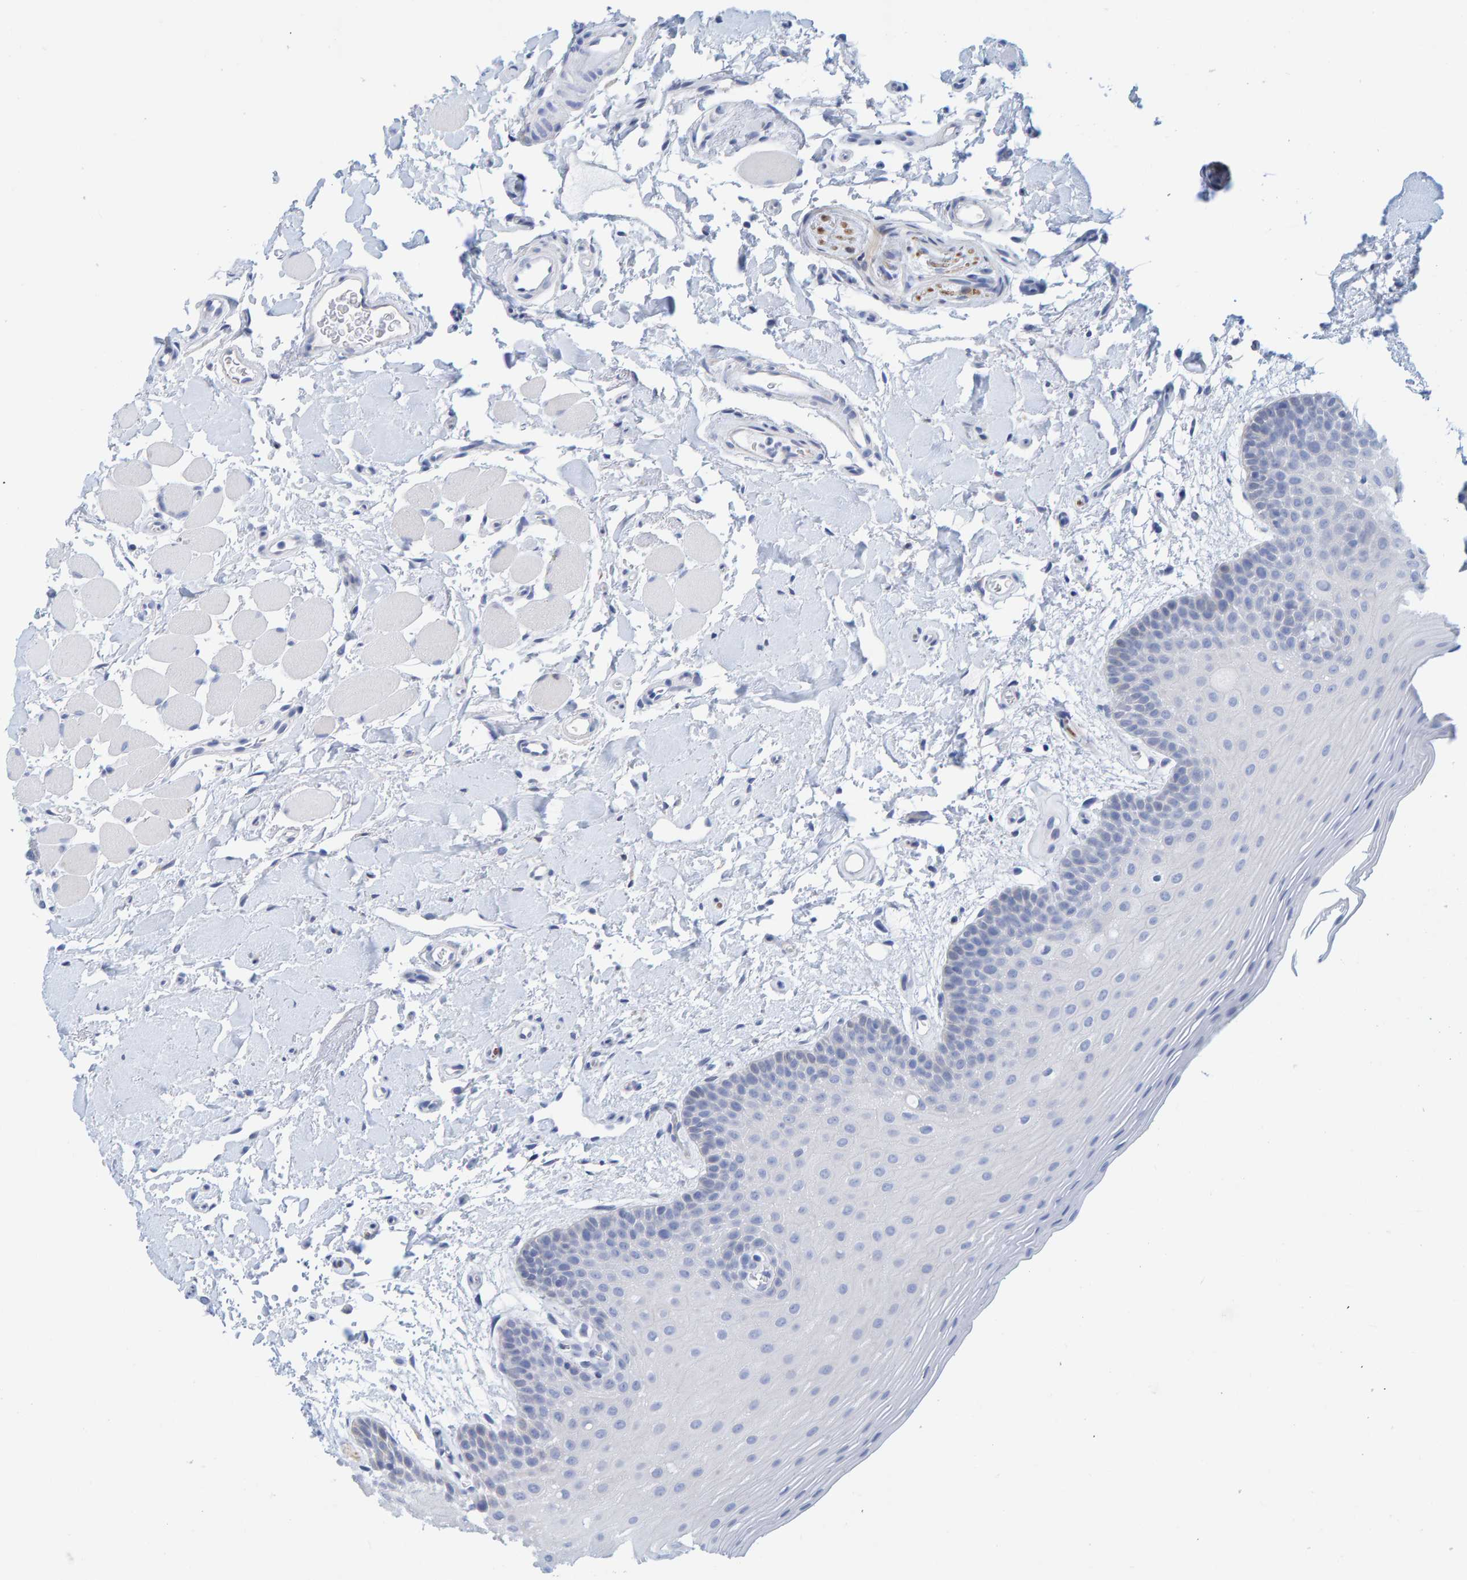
{"staining": {"intensity": "weak", "quantity": "<25%", "location": "cytoplasmic/membranous"}, "tissue": "oral mucosa", "cell_type": "Squamous epithelial cells", "image_type": "normal", "snomed": [{"axis": "morphology", "description": "Normal tissue, NOS"}, {"axis": "topography", "description": "Oral tissue"}], "caption": "Immunohistochemistry image of normal oral mucosa: oral mucosa stained with DAB (3,3'-diaminobenzidine) exhibits no significant protein positivity in squamous epithelial cells.", "gene": "KLHL11", "patient": {"sex": "male", "age": 62}}